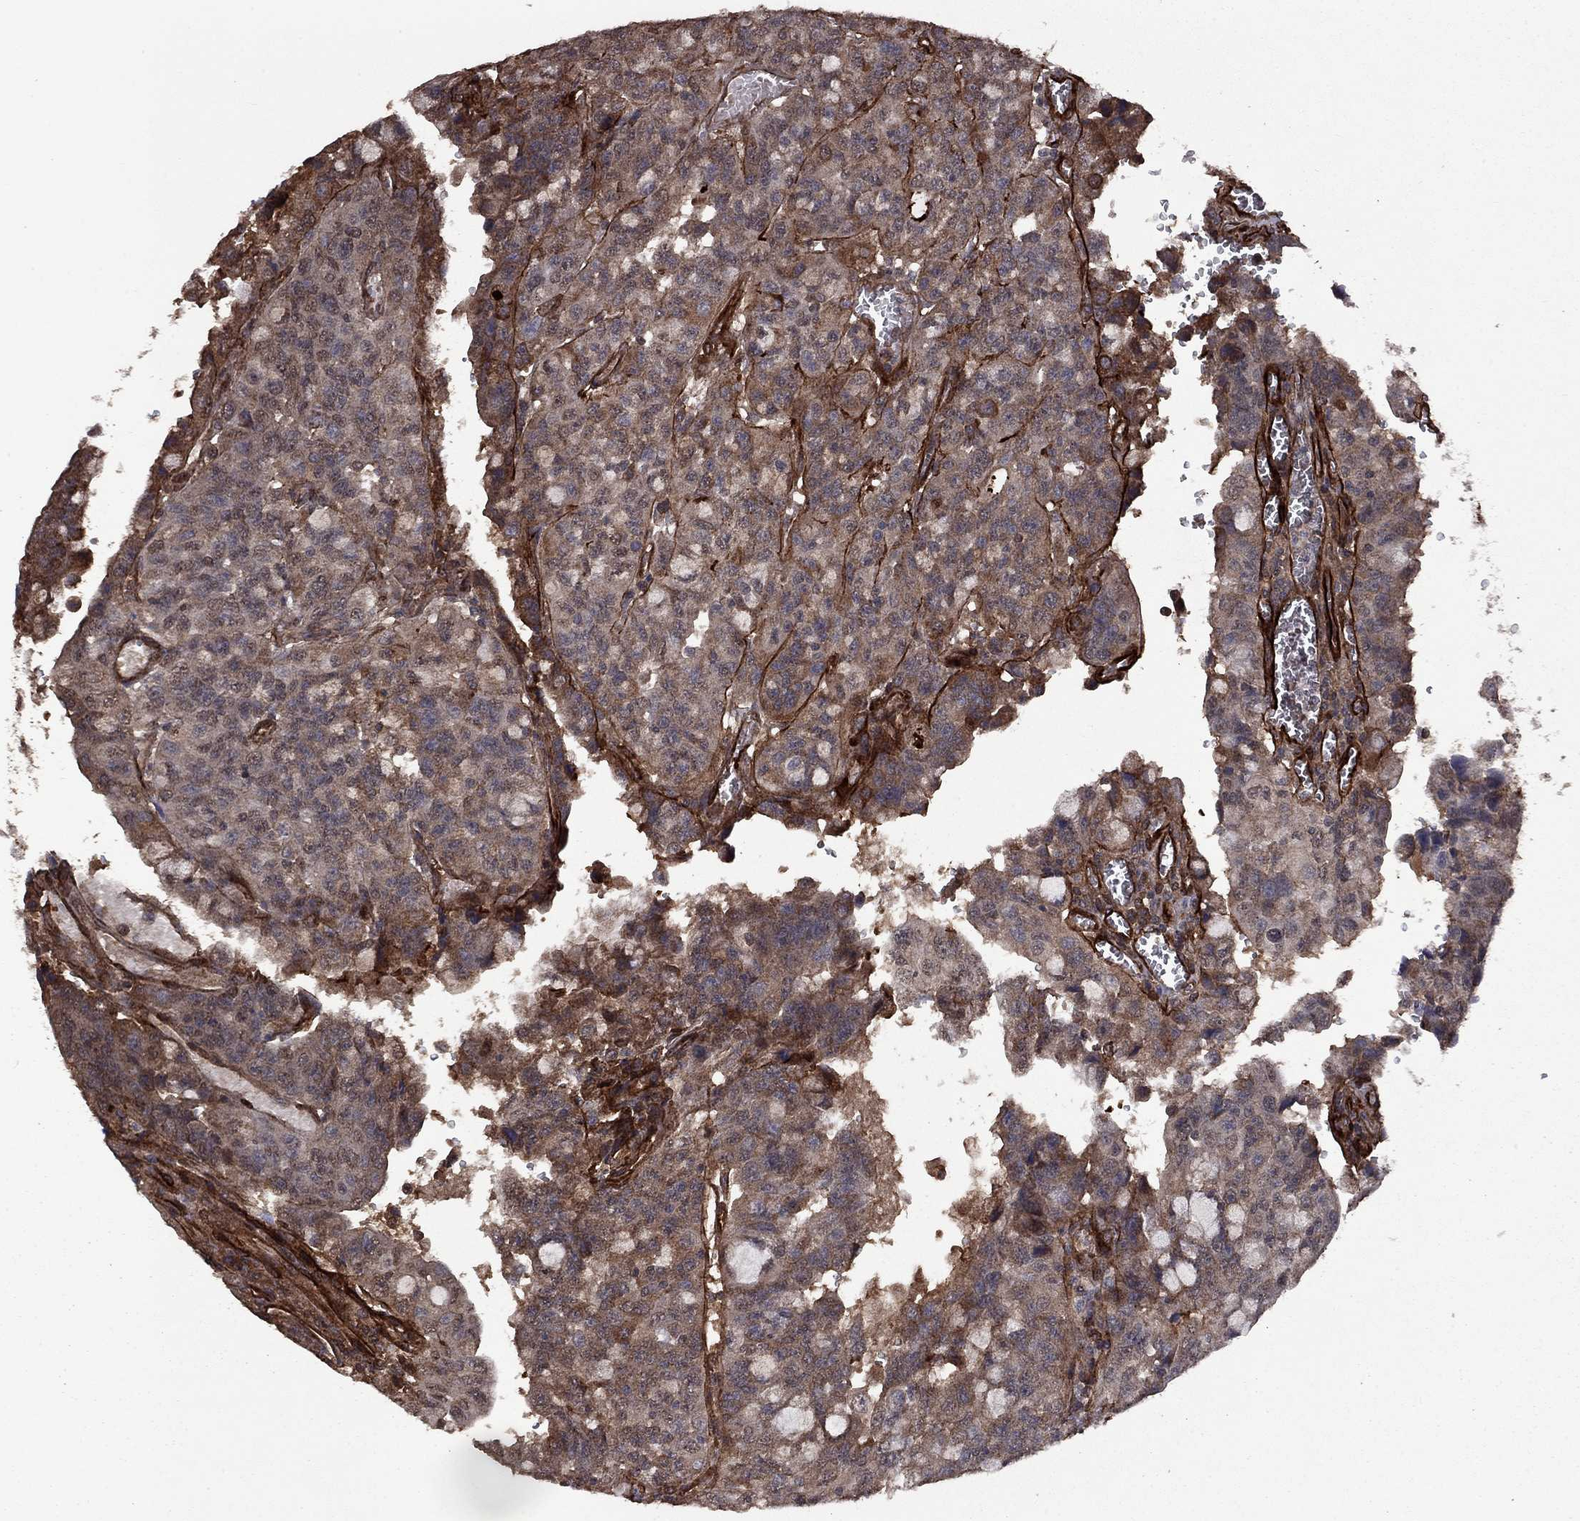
{"staining": {"intensity": "moderate", "quantity": "25%-75%", "location": "cytoplasmic/membranous"}, "tissue": "urothelial cancer", "cell_type": "Tumor cells", "image_type": "cancer", "snomed": [{"axis": "morphology", "description": "Urothelial carcinoma, NOS"}, {"axis": "morphology", "description": "Urothelial carcinoma, High grade"}, {"axis": "topography", "description": "Urinary bladder"}], "caption": "Immunohistochemical staining of urothelial cancer reveals medium levels of moderate cytoplasmic/membranous expression in approximately 25%-75% of tumor cells.", "gene": "COL18A1", "patient": {"sex": "female", "age": 73}}